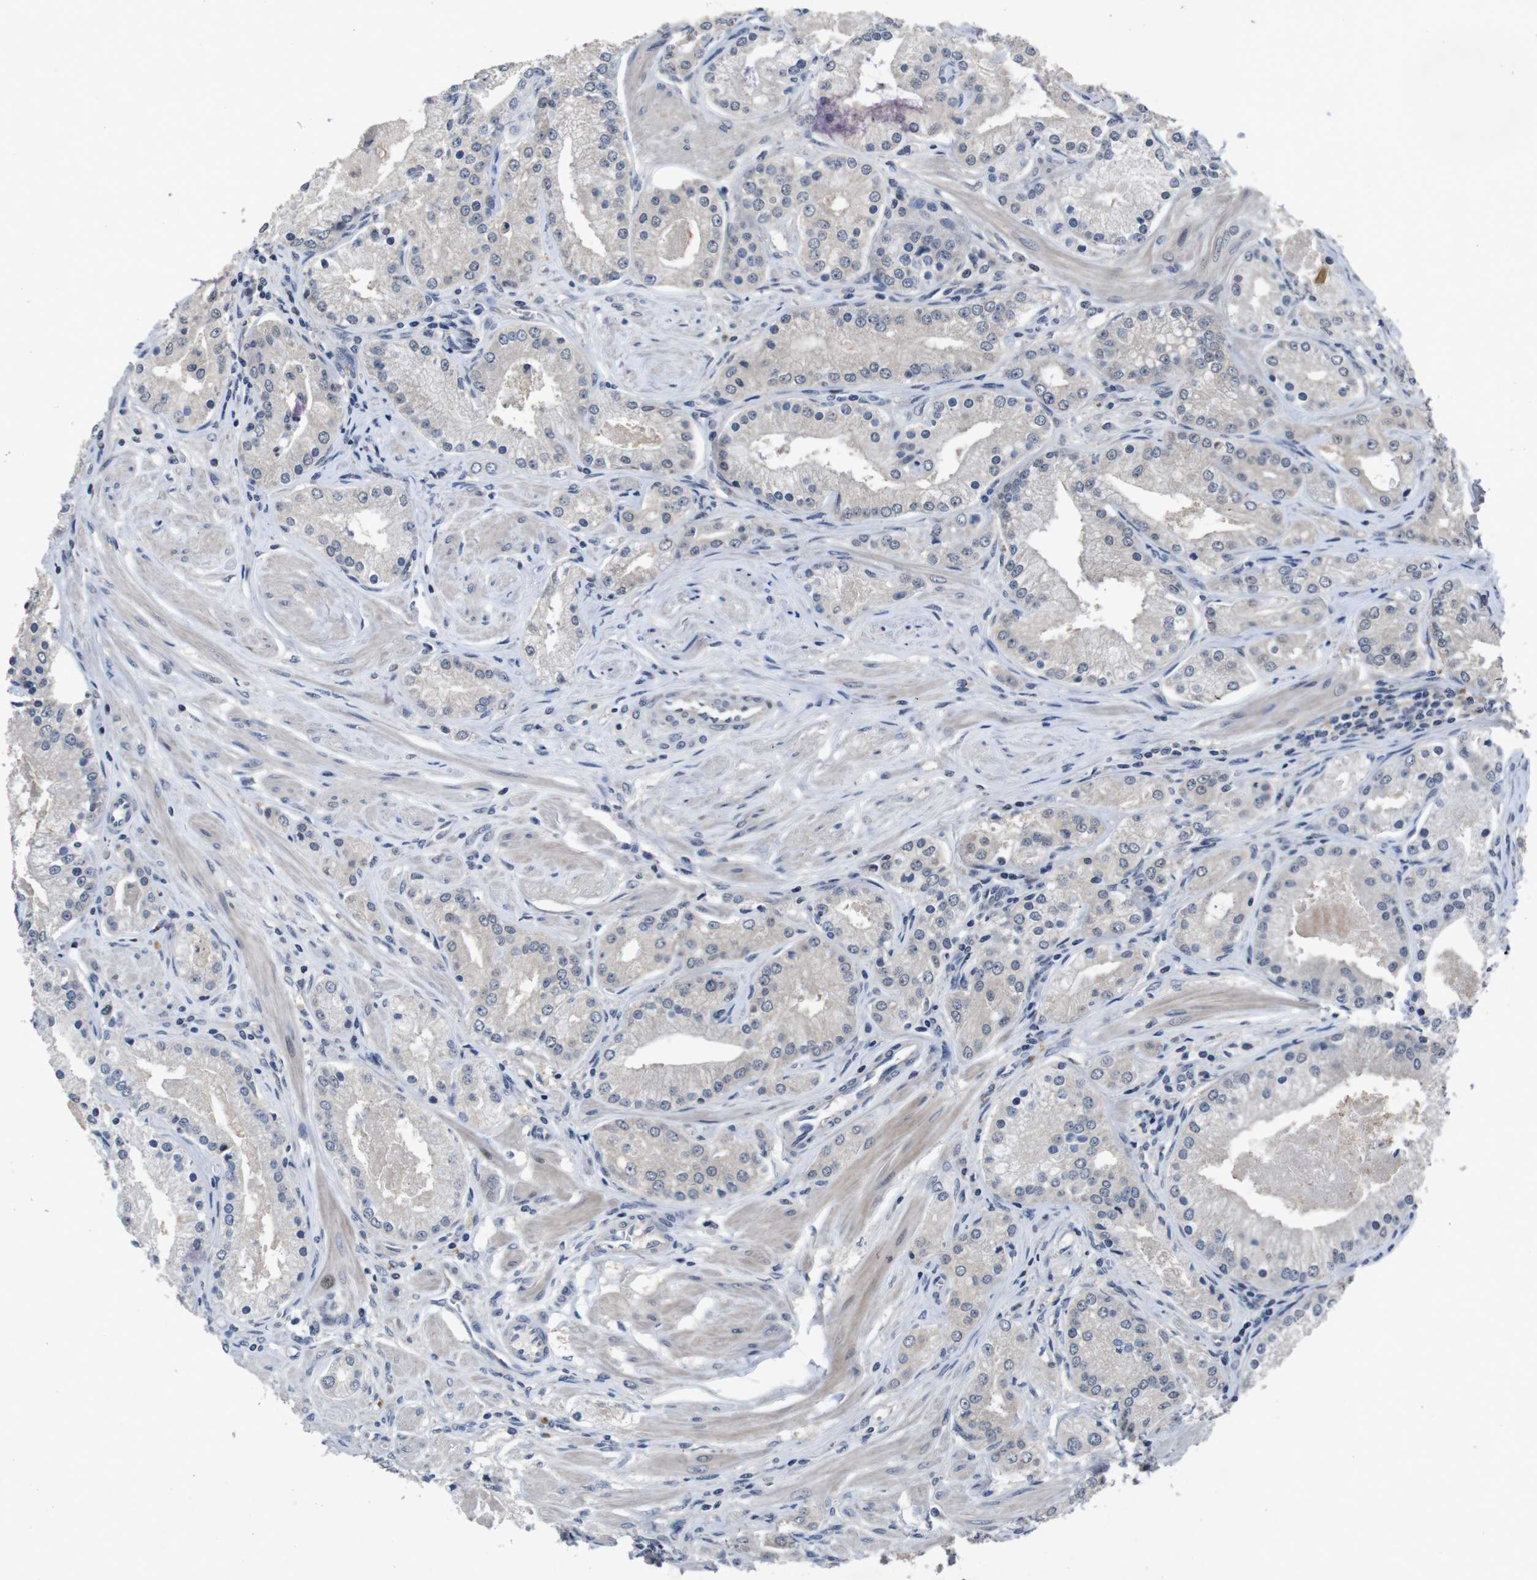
{"staining": {"intensity": "negative", "quantity": "none", "location": "none"}, "tissue": "prostate cancer", "cell_type": "Tumor cells", "image_type": "cancer", "snomed": [{"axis": "morphology", "description": "Adenocarcinoma, High grade"}, {"axis": "topography", "description": "Prostate"}], "caption": "Prostate cancer (adenocarcinoma (high-grade)) was stained to show a protein in brown. There is no significant positivity in tumor cells.", "gene": "AKT3", "patient": {"sex": "male", "age": 66}}